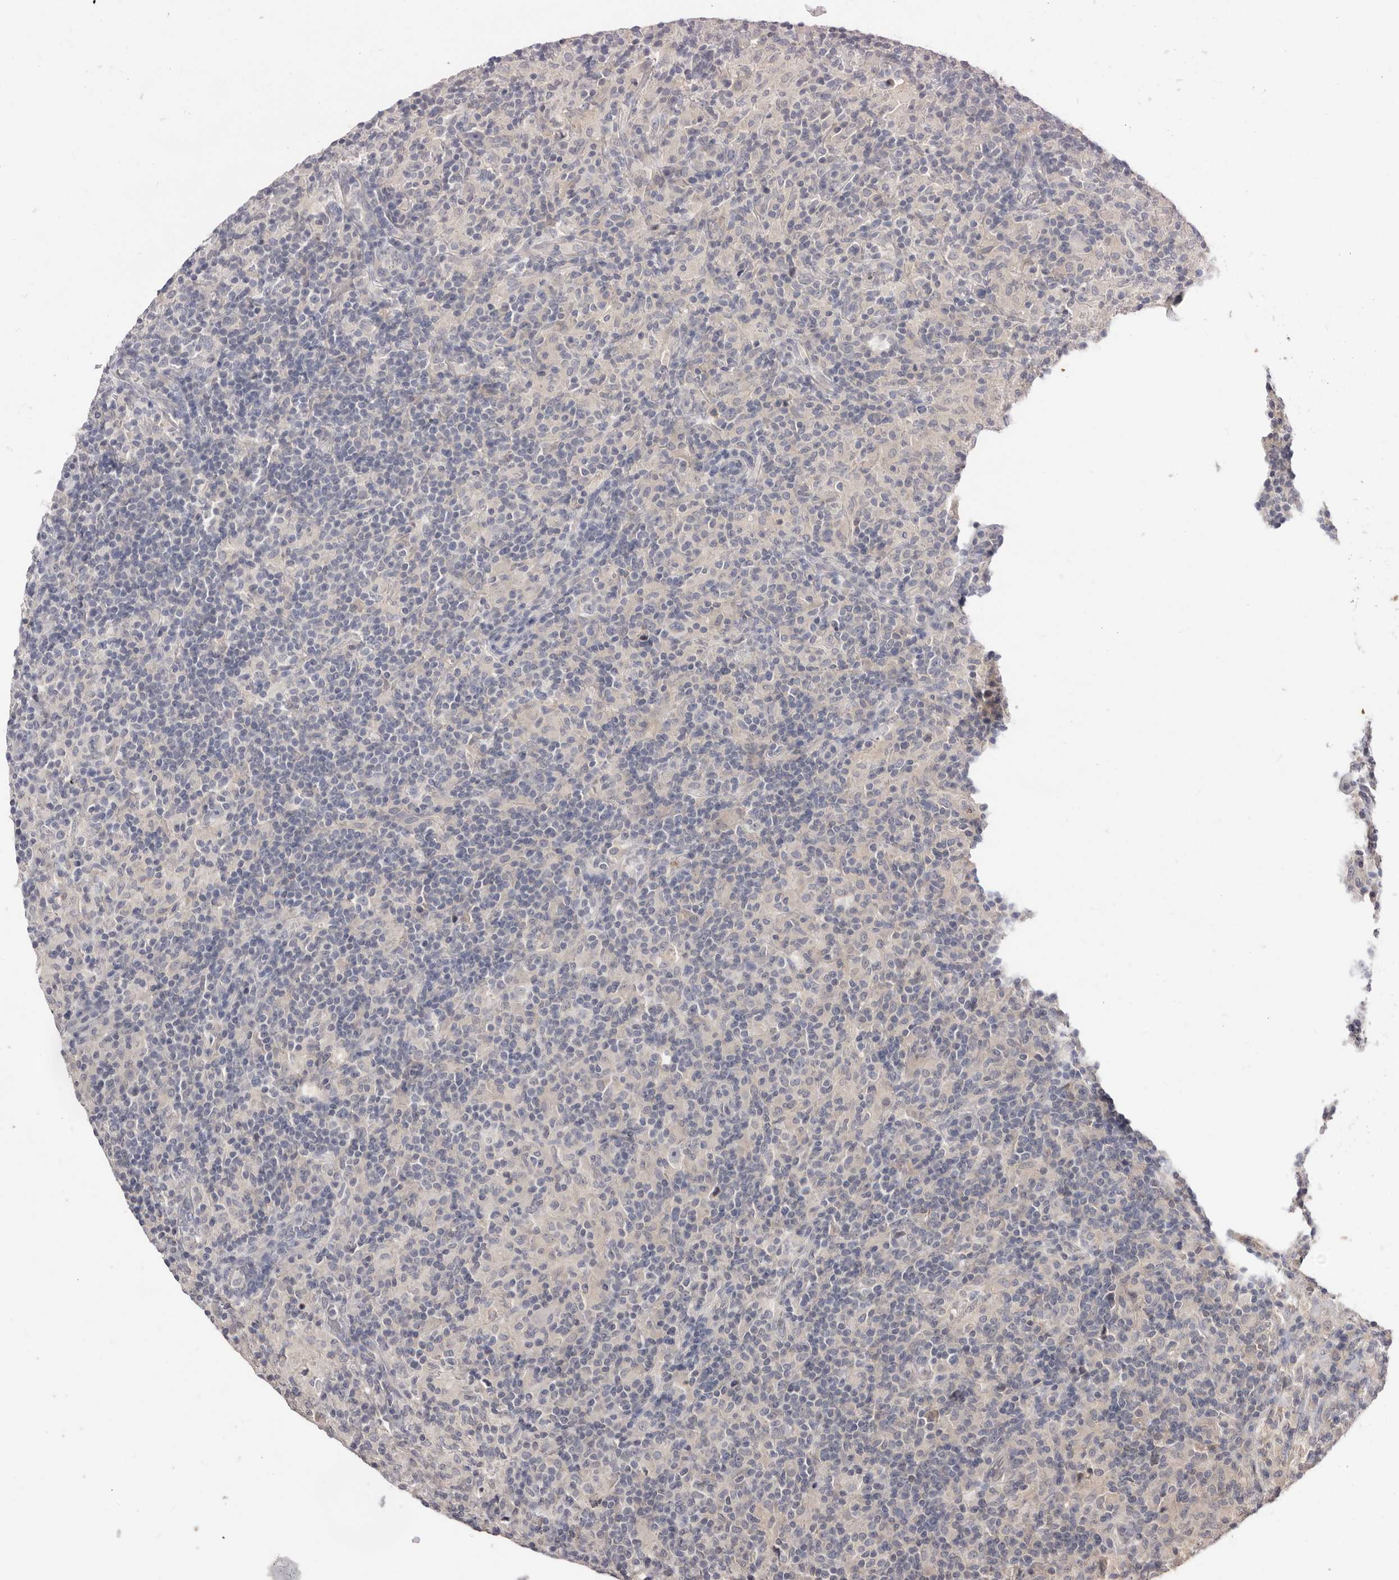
{"staining": {"intensity": "negative", "quantity": "none", "location": "none"}, "tissue": "lymphoma", "cell_type": "Tumor cells", "image_type": "cancer", "snomed": [{"axis": "morphology", "description": "Hodgkin's disease, NOS"}, {"axis": "topography", "description": "Lymph node"}], "caption": "The photomicrograph shows no staining of tumor cells in Hodgkin's disease.", "gene": "DOP1A", "patient": {"sex": "male", "age": 70}}